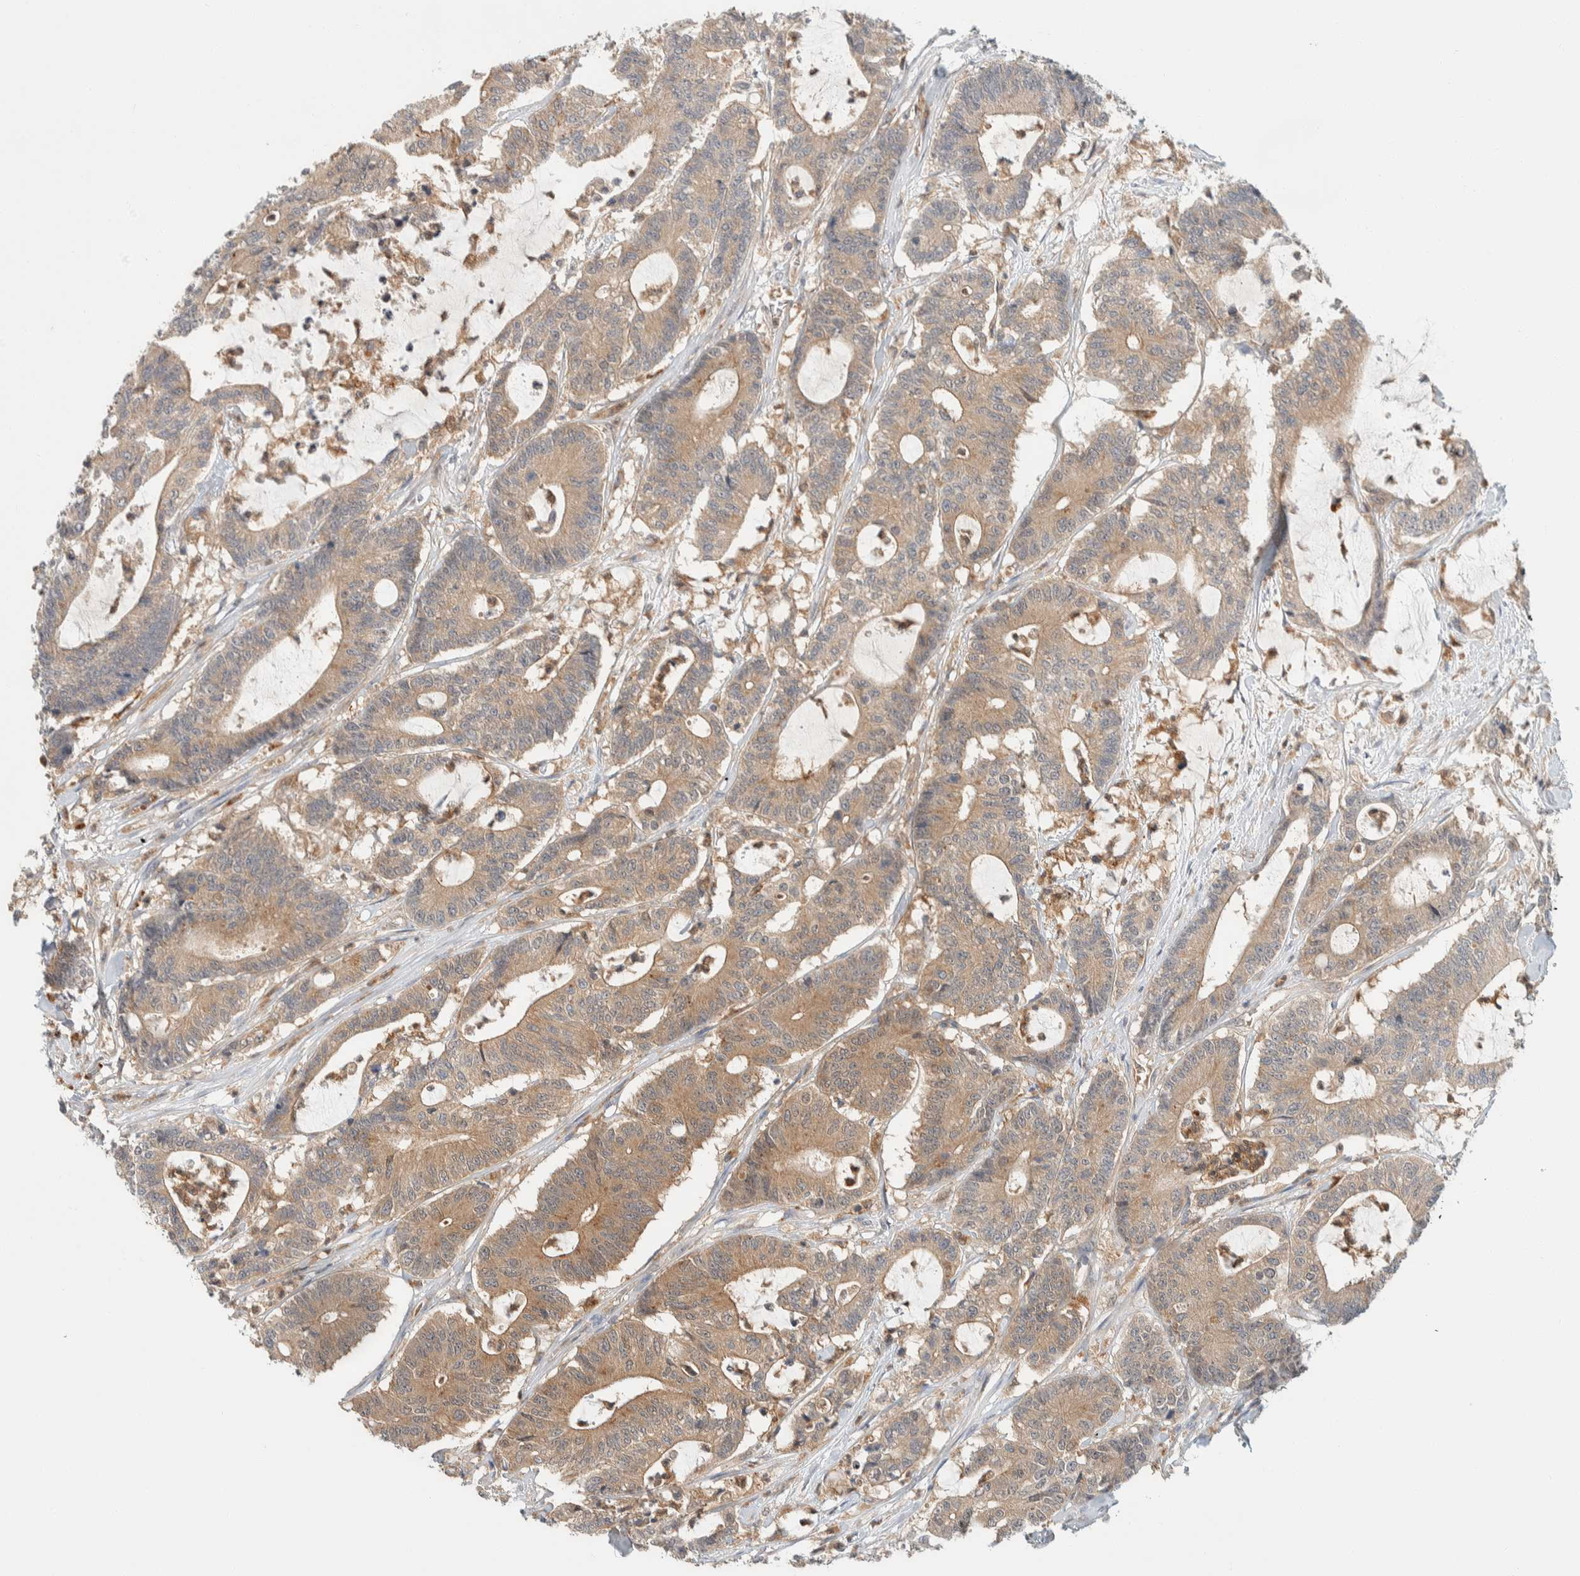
{"staining": {"intensity": "moderate", "quantity": ">75%", "location": "cytoplasmic/membranous"}, "tissue": "colorectal cancer", "cell_type": "Tumor cells", "image_type": "cancer", "snomed": [{"axis": "morphology", "description": "Adenocarcinoma, NOS"}, {"axis": "topography", "description": "Colon"}], "caption": "Colorectal adenocarcinoma stained for a protein reveals moderate cytoplasmic/membranous positivity in tumor cells.", "gene": "GCLM", "patient": {"sex": "female", "age": 84}}